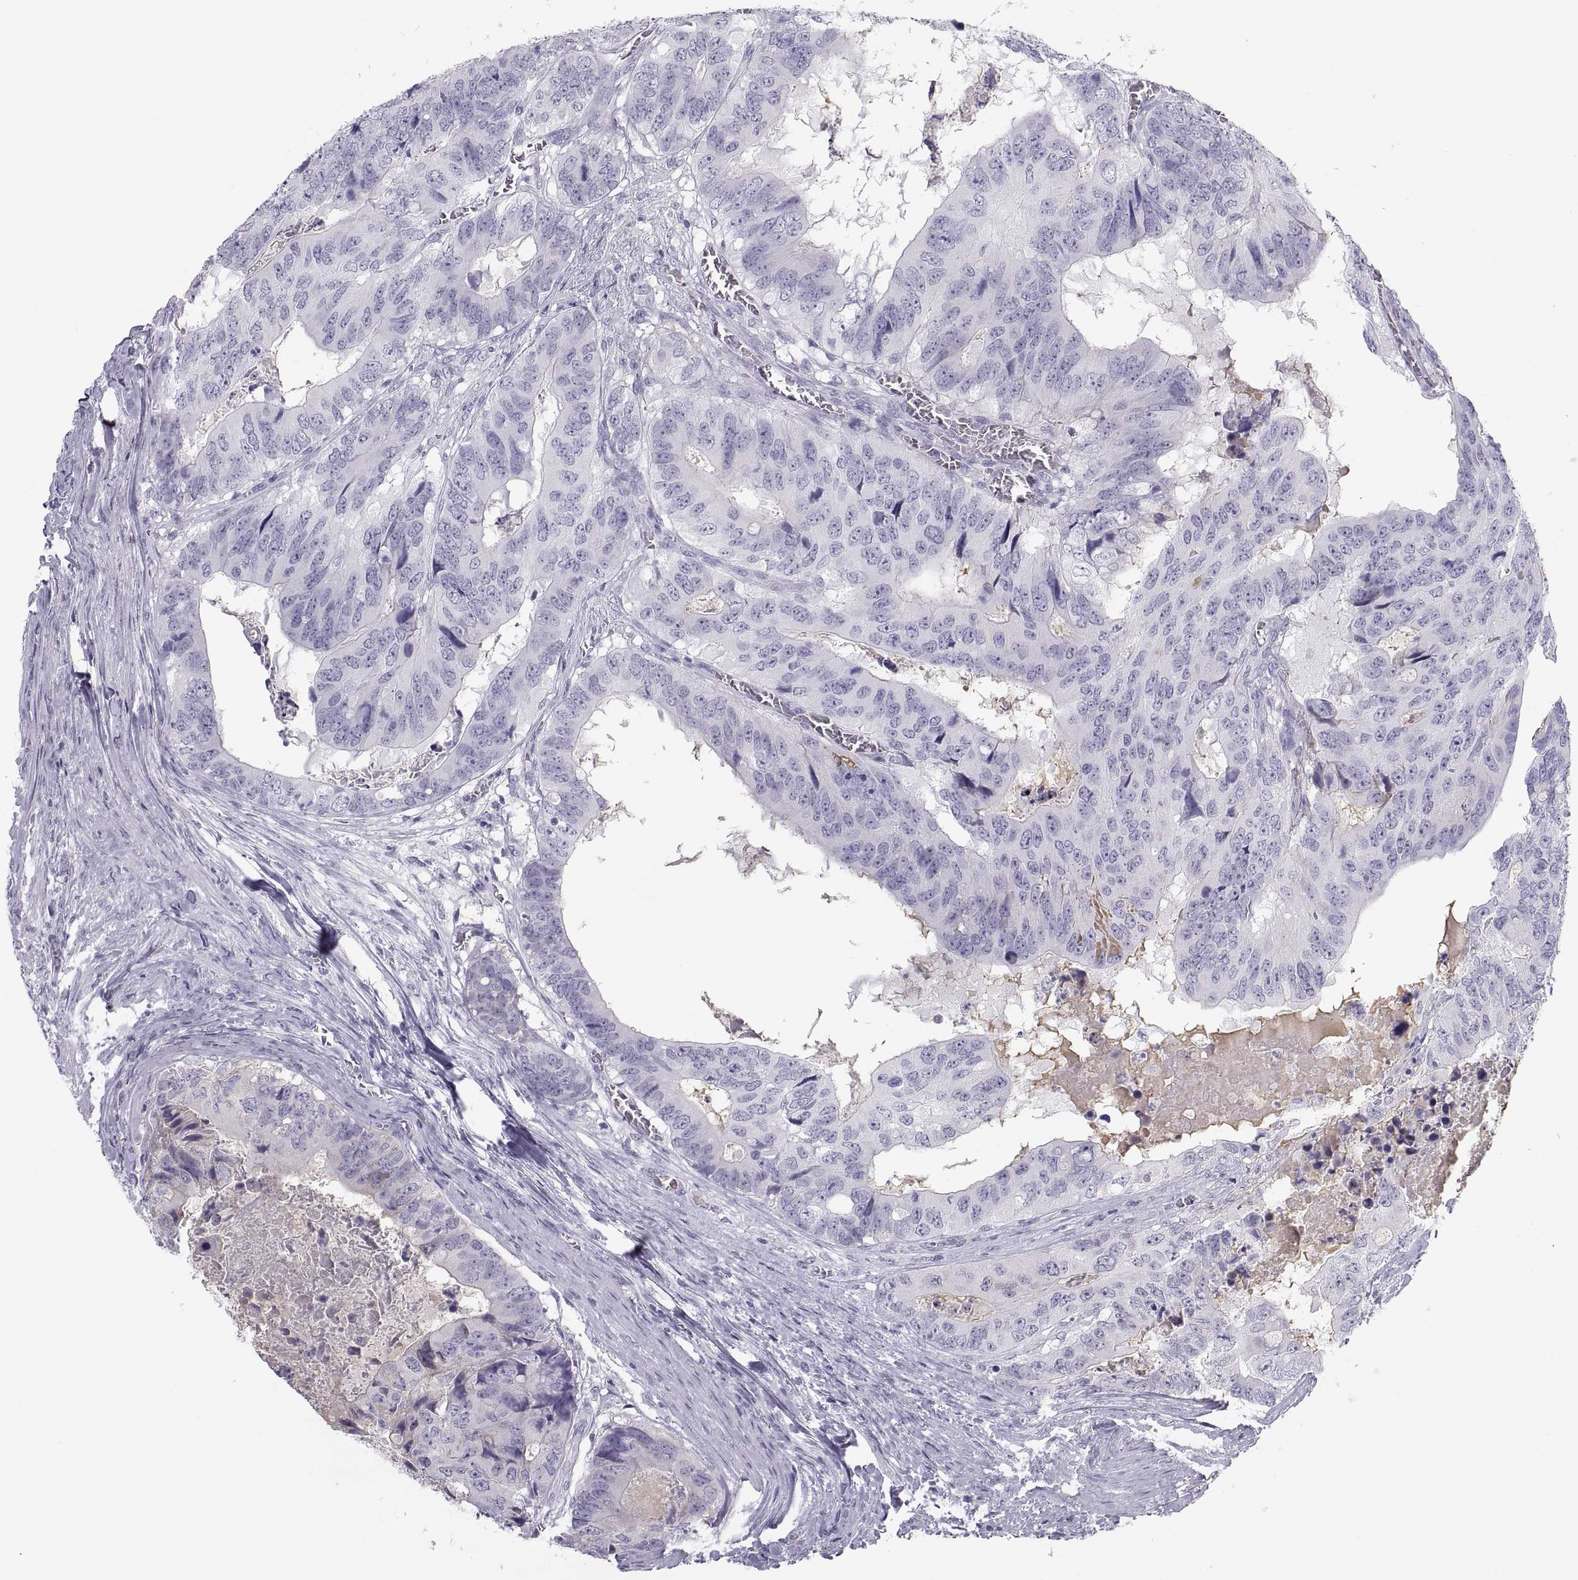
{"staining": {"intensity": "weak", "quantity": "<25%", "location": "cytoplasmic/membranous"}, "tissue": "colorectal cancer", "cell_type": "Tumor cells", "image_type": "cancer", "snomed": [{"axis": "morphology", "description": "Adenocarcinoma, NOS"}, {"axis": "topography", "description": "Colon"}], "caption": "This is an IHC histopathology image of human adenocarcinoma (colorectal). There is no positivity in tumor cells.", "gene": "MAGEB2", "patient": {"sex": "male", "age": 79}}